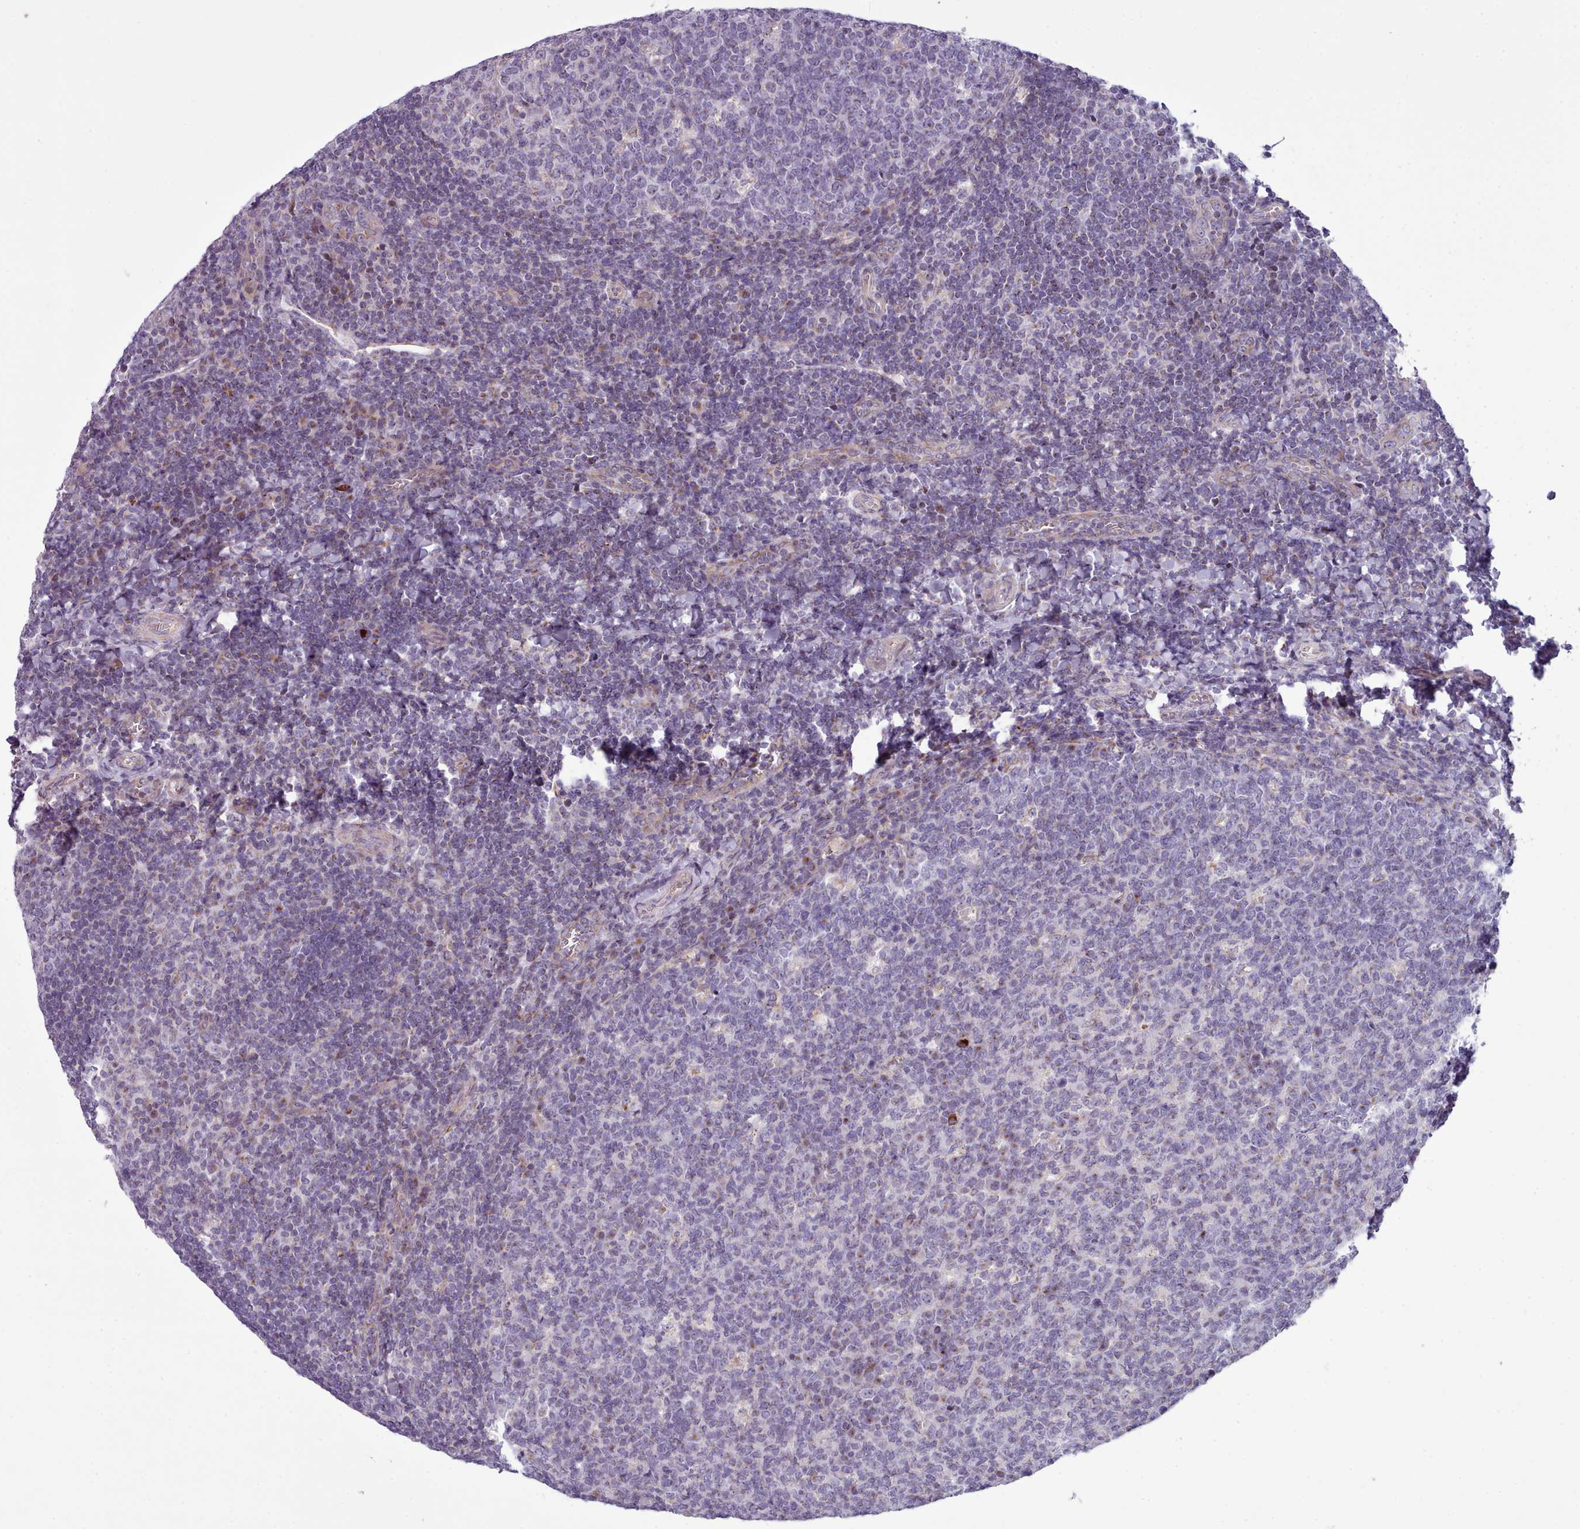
{"staining": {"intensity": "negative", "quantity": "none", "location": "none"}, "tissue": "tonsil", "cell_type": "Germinal center cells", "image_type": "normal", "snomed": [{"axis": "morphology", "description": "Normal tissue, NOS"}, {"axis": "topography", "description": "Tonsil"}], "caption": "Human tonsil stained for a protein using immunohistochemistry exhibits no positivity in germinal center cells.", "gene": "SLC52A3", "patient": {"sex": "male", "age": 17}}